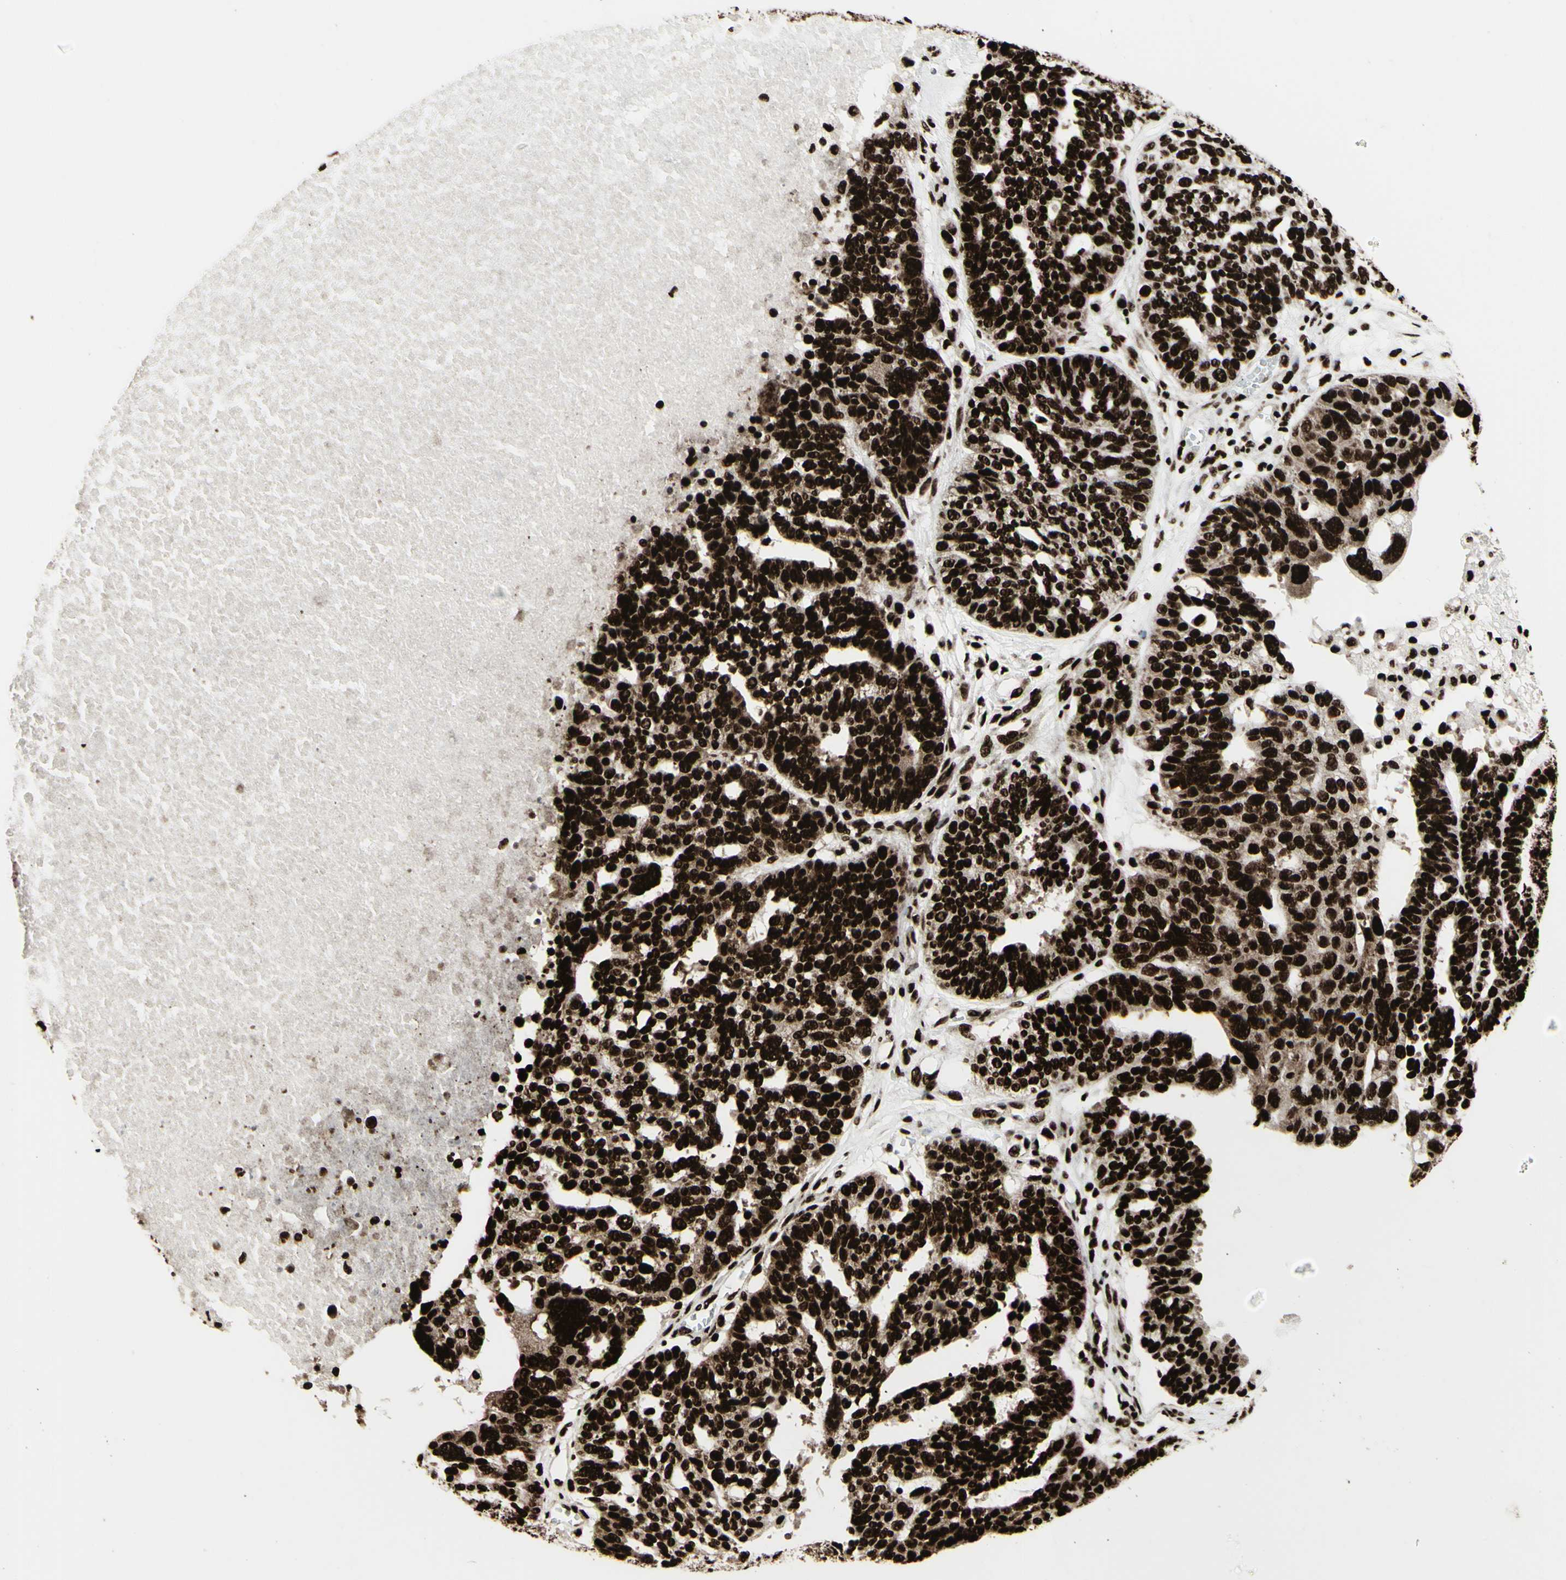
{"staining": {"intensity": "strong", "quantity": ">75%", "location": "nuclear"}, "tissue": "ovarian cancer", "cell_type": "Tumor cells", "image_type": "cancer", "snomed": [{"axis": "morphology", "description": "Cystadenocarcinoma, serous, NOS"}, {"axis": "topography", "description": "Ovary"}], "caption": "Immunohistochemical staining of human ovarian cancer shows strong nuclear protein staining in about >75% of tumor cells. The staining is performed using DAB brown chromogen to label protein expression. The nuclei are counter-stained blue using hematoxylin.", "gene": "U2AF2", "patient": {"sex": "female", "age": 59}}